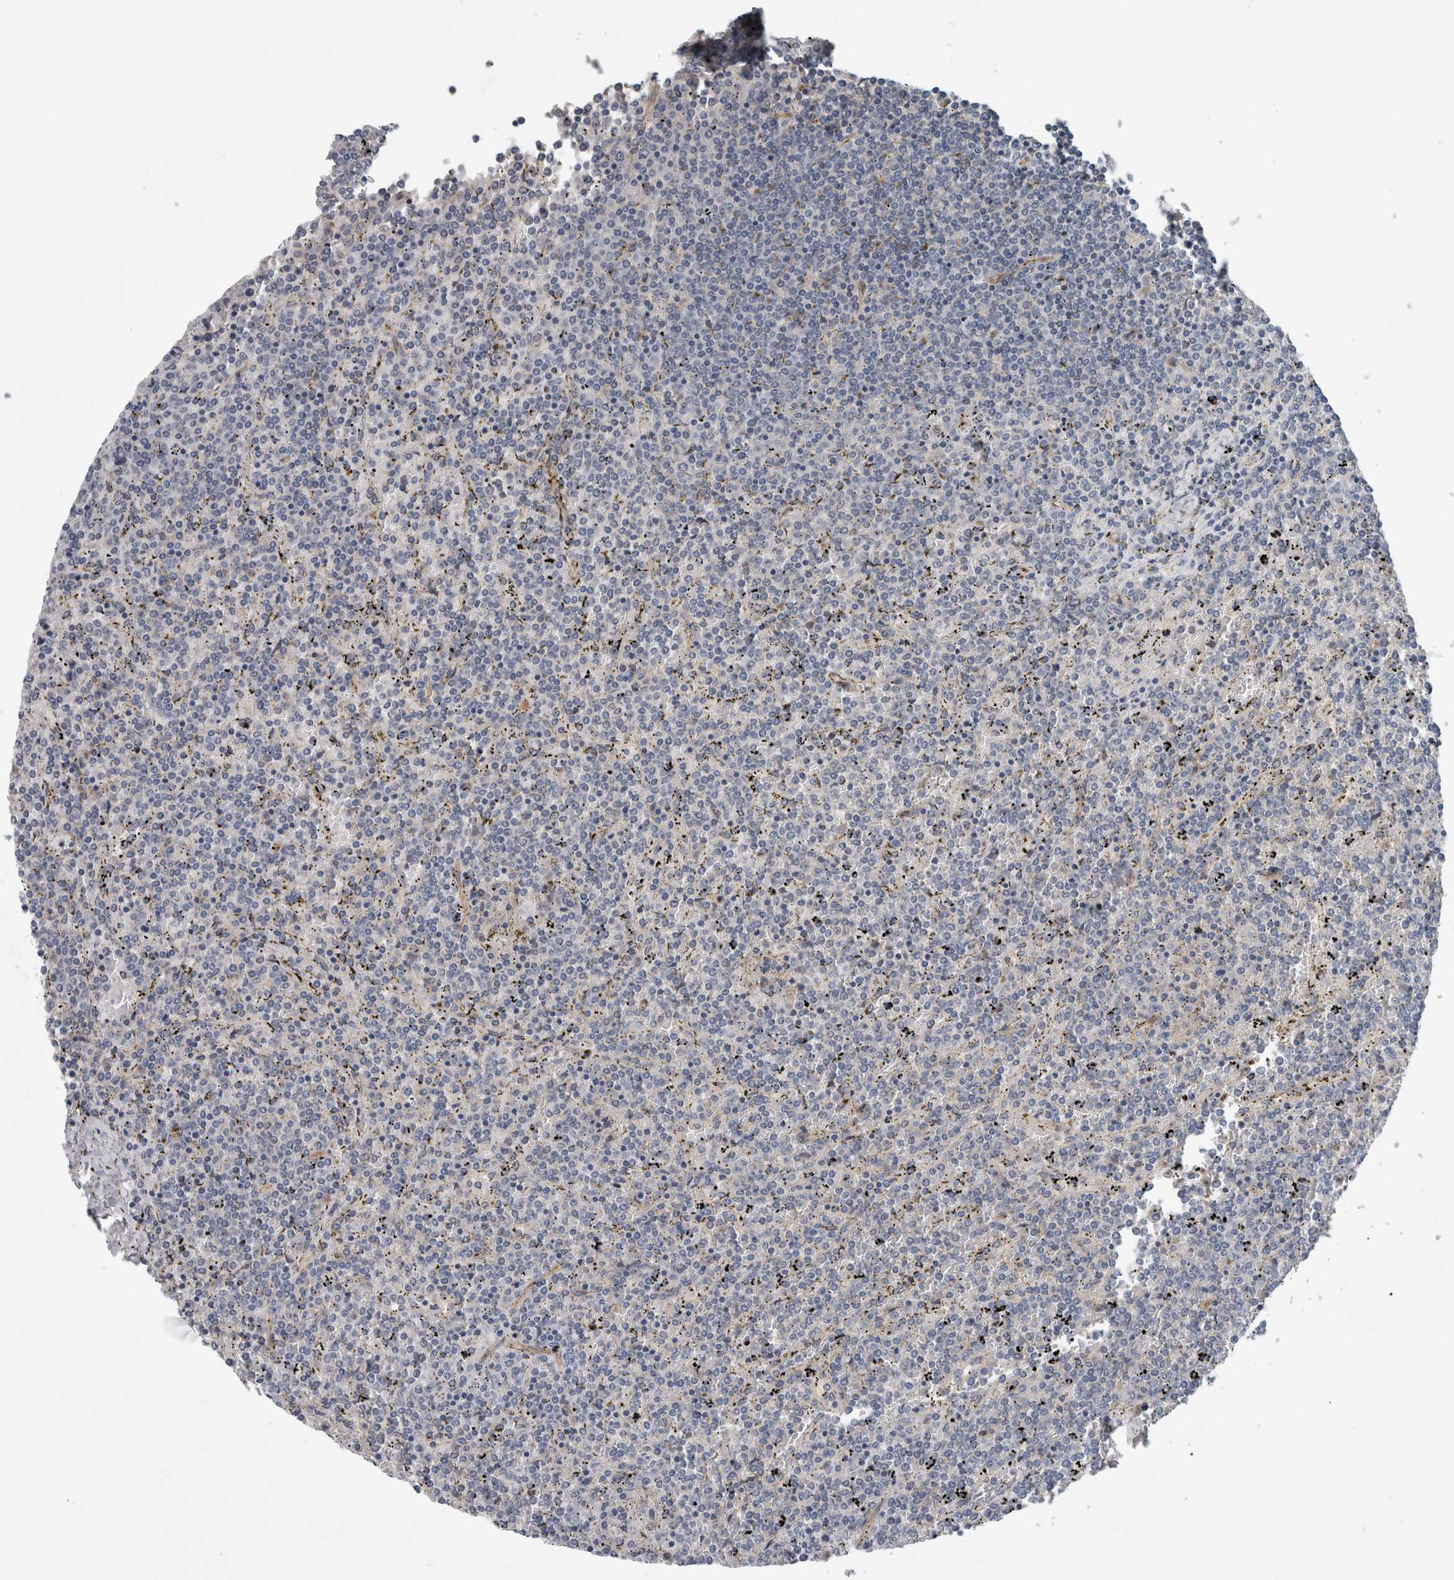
{"staining": {"intensity": "negative", "quantity": "none", "location": "none"}, "tissue": "lymphoma", "cell_type": "Tumor cells", "image_type": "cancer", "snomed": [{"axis": "morphology", "description": "Malignant lymphoma, non-Hodgkin's type, Low grade"}, {"axis": "topography", "description": "Spleen"}], "caption": "Immunohistochemical staining of human lymphoma exhibits no significant expression in tumor cells. Brightfield microscopy of immunohistochemistry stained with DAB (3,3'-diaminobenzidine) (brown) and hematoxylin (blue), captured at high magnification.", "gene": "BCAM", "patient": {"sex": "female", "age": 19}}